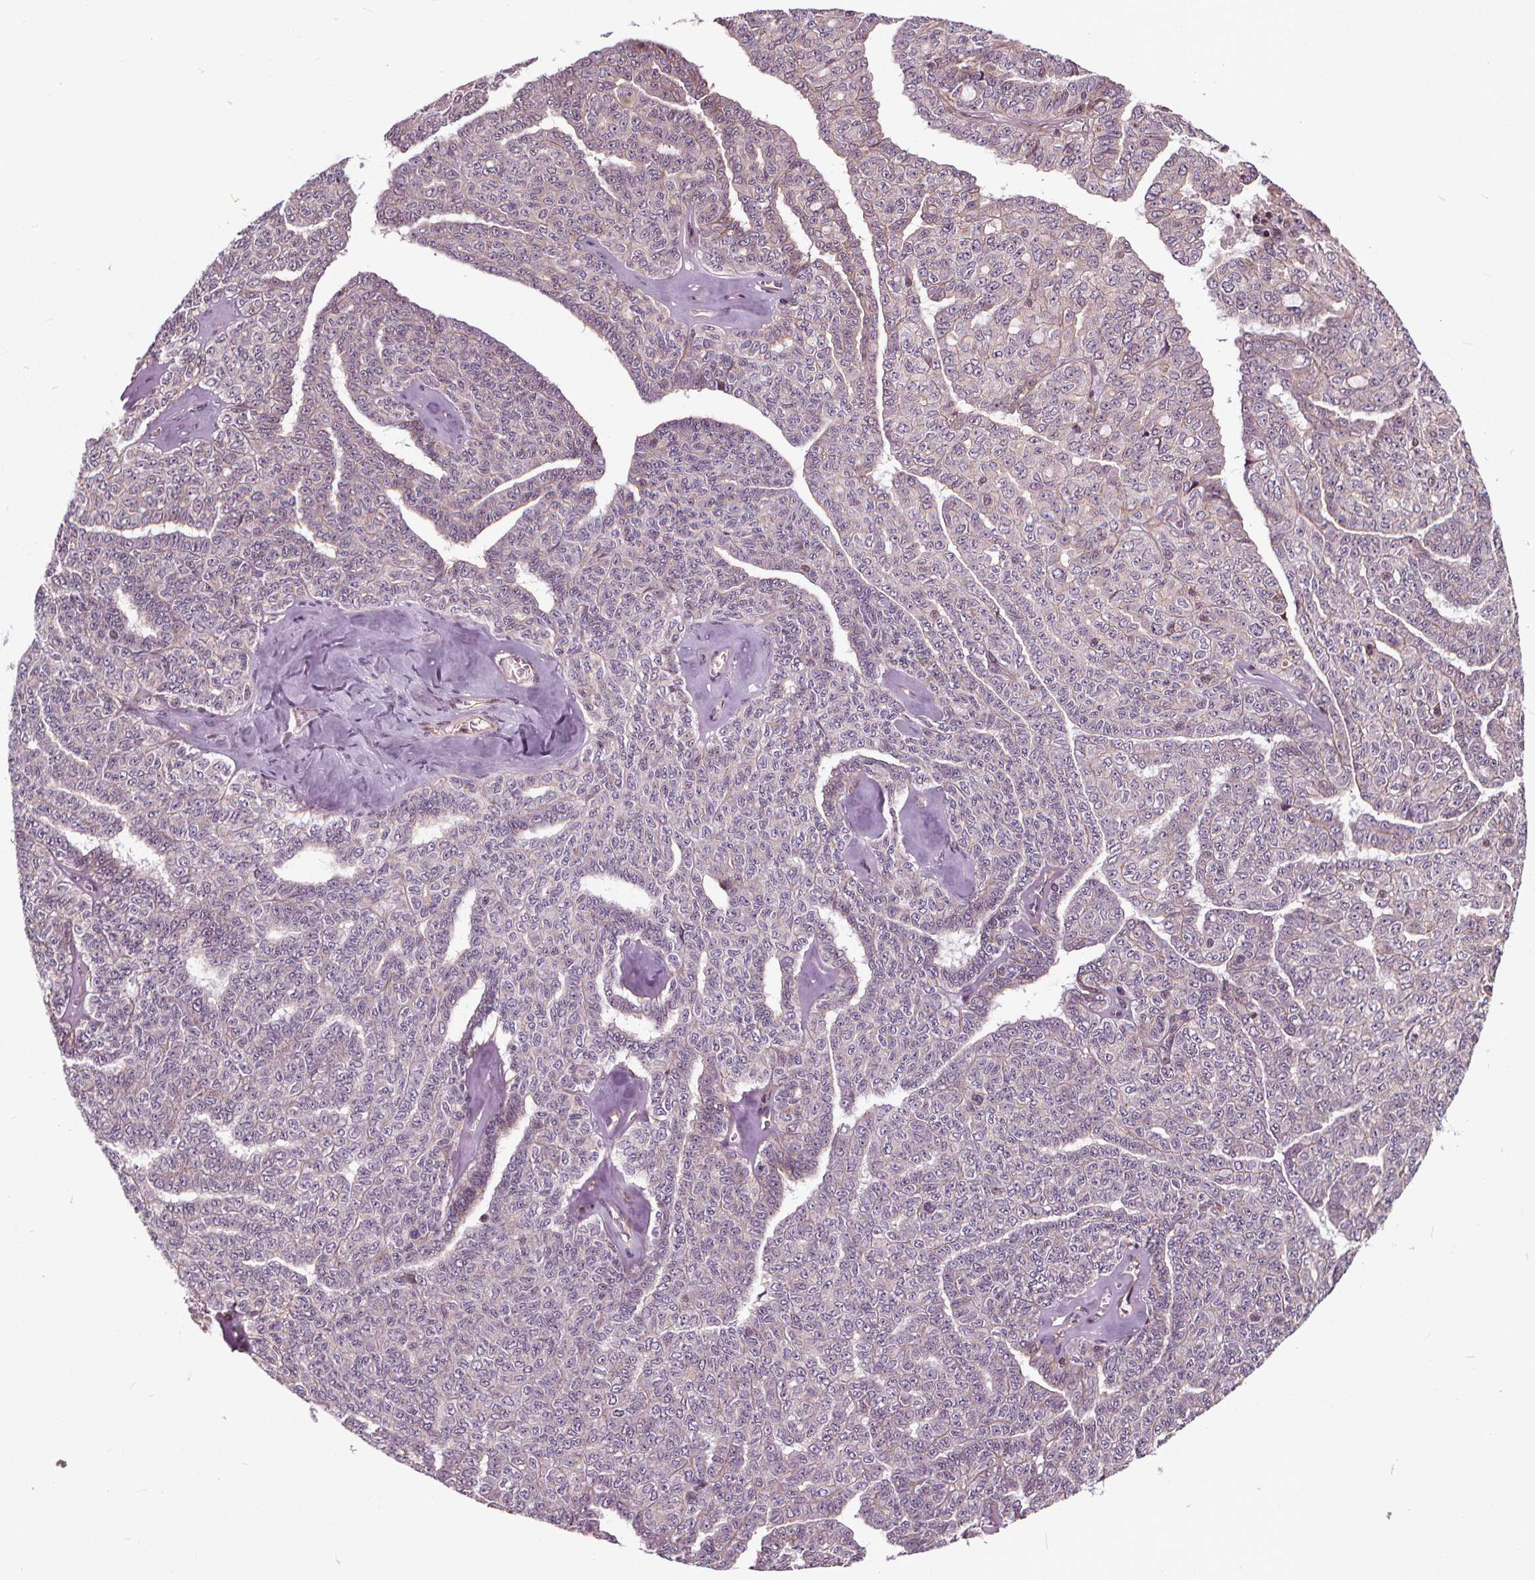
{"staining": {"intensity": "negative", "quantity": "none", "location": "none"}, "tissue": "ovarian cancer", "cell_type": "Tumor cells", "image_type": "cancer", "snomed": [{"axis": "morphology", "description": "Cystadenocarcinoma, serous, NOS"}, {"axis": "topography", "description": "Ovary"}], "caption": "DAB immunohistochemical staining of human ovarian cancer (serous cystadenocarcinoma) exhibits no significant staining in tumor cells.", "gene": "INPP5E", "patient": {"sex": "female", "age": 71}}